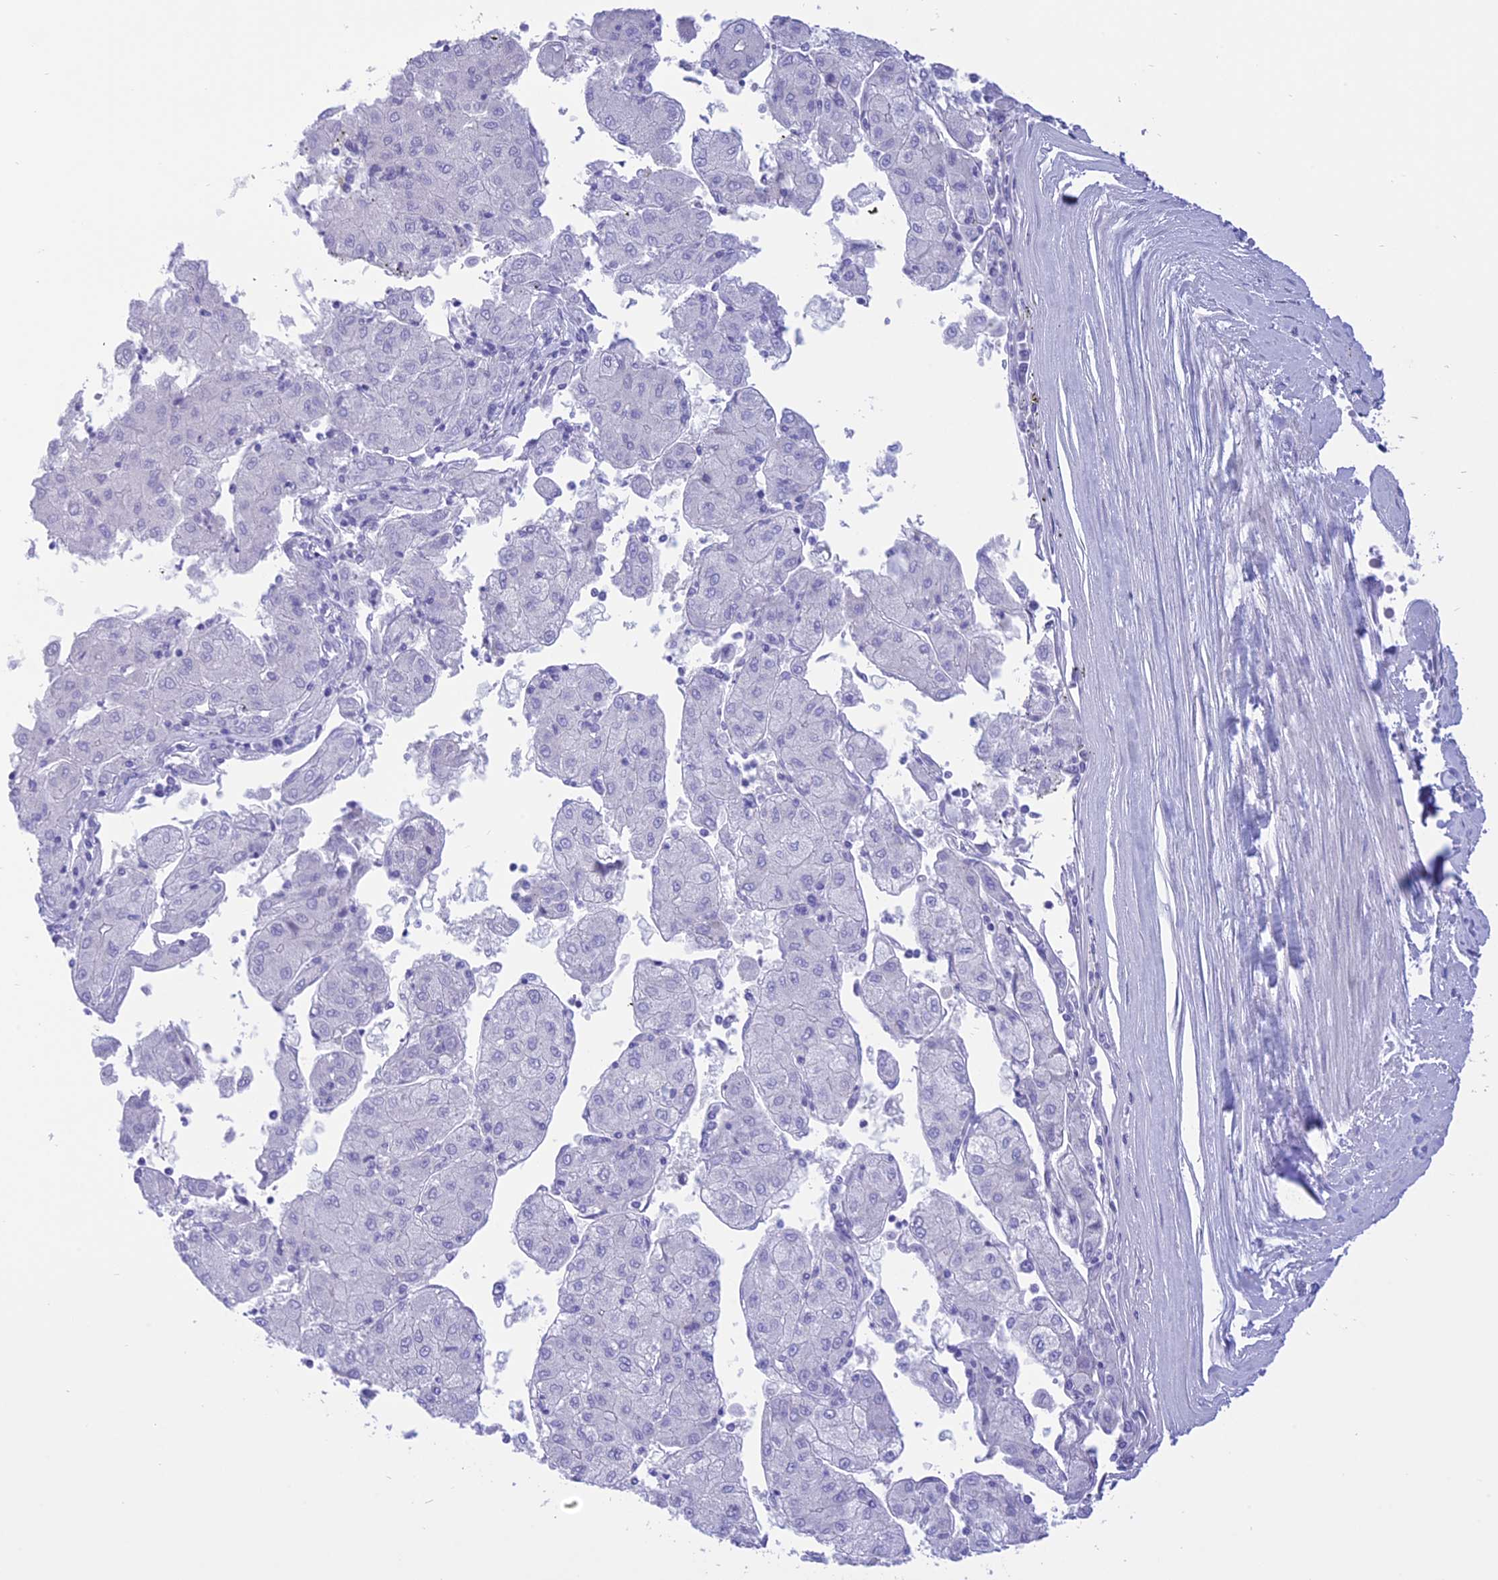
{"staining": {"intensity": "negative", "quantity": "none", "location": "none"}, "tissue": "liver cancer", "cell_type": "Tumor cells", "image_type": "cancer", "snomed": [{"axis": "morphology", "description": "Carcinoma, Hepatocellular, NOS"}, {"axis": "topography", "description": "Liver"}], "caption": "Protein analysis of liver hepatocellular carcinoma exhibits no significant staining in tumor cells.", "gene": "DCAF16", "patient": {"sex": "male", "age": 72}}